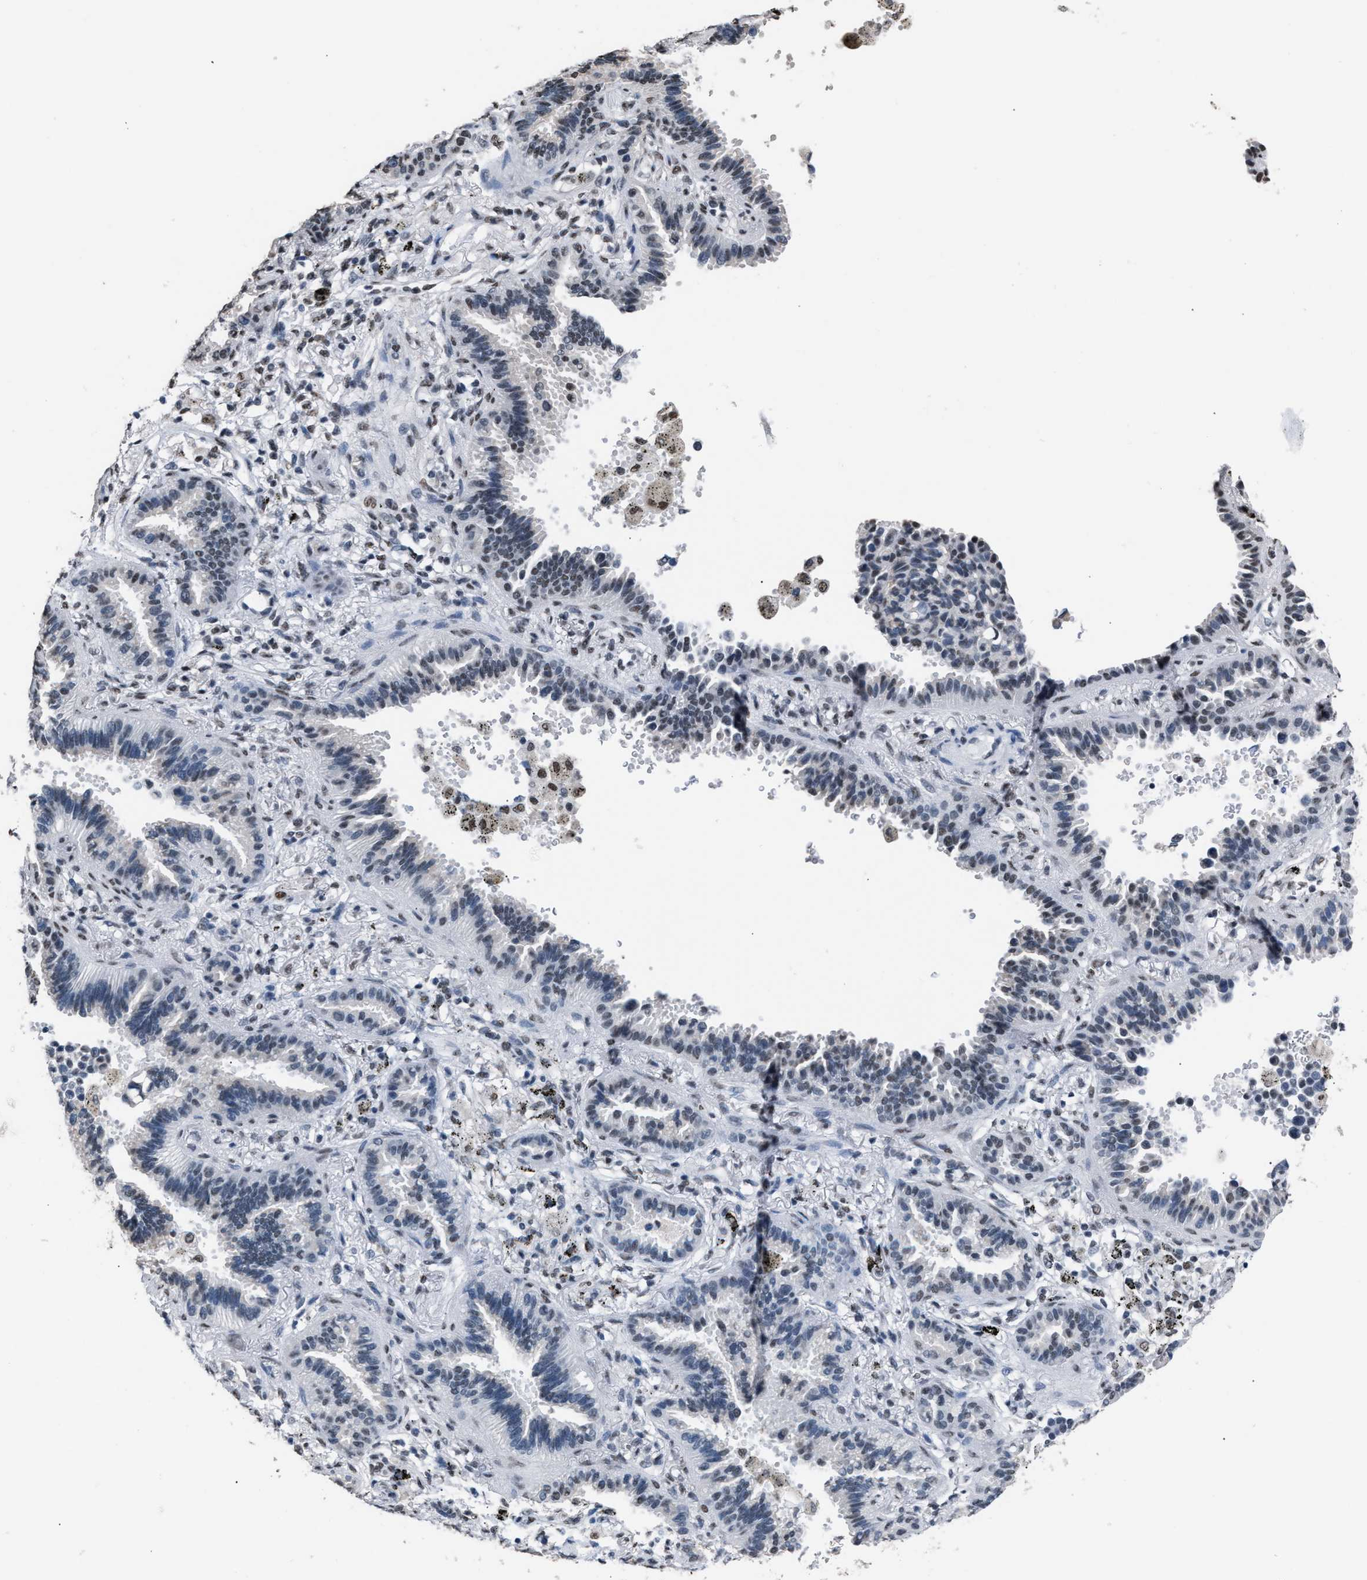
{"staining": {"intensity": "negative", "quantity": "none", "location": "none"}, "tissue": "lung cancer", "cell_type": "Tumor cells", "image_type": "cancer", "snomed": [{"axis": "morphology", "description": "Normal tissue, NOS"}, {"axis": "morphology", "description": "Adenocarcinoma, NOS"}, {"axis": "topography", "description": "Lung"}], "caption": "This is an IHC histopathology image of lung cancer. There is no positivity in tumor cells.", "gene": "CCAR2", "patient": {"sex": "male", "age": 59}}